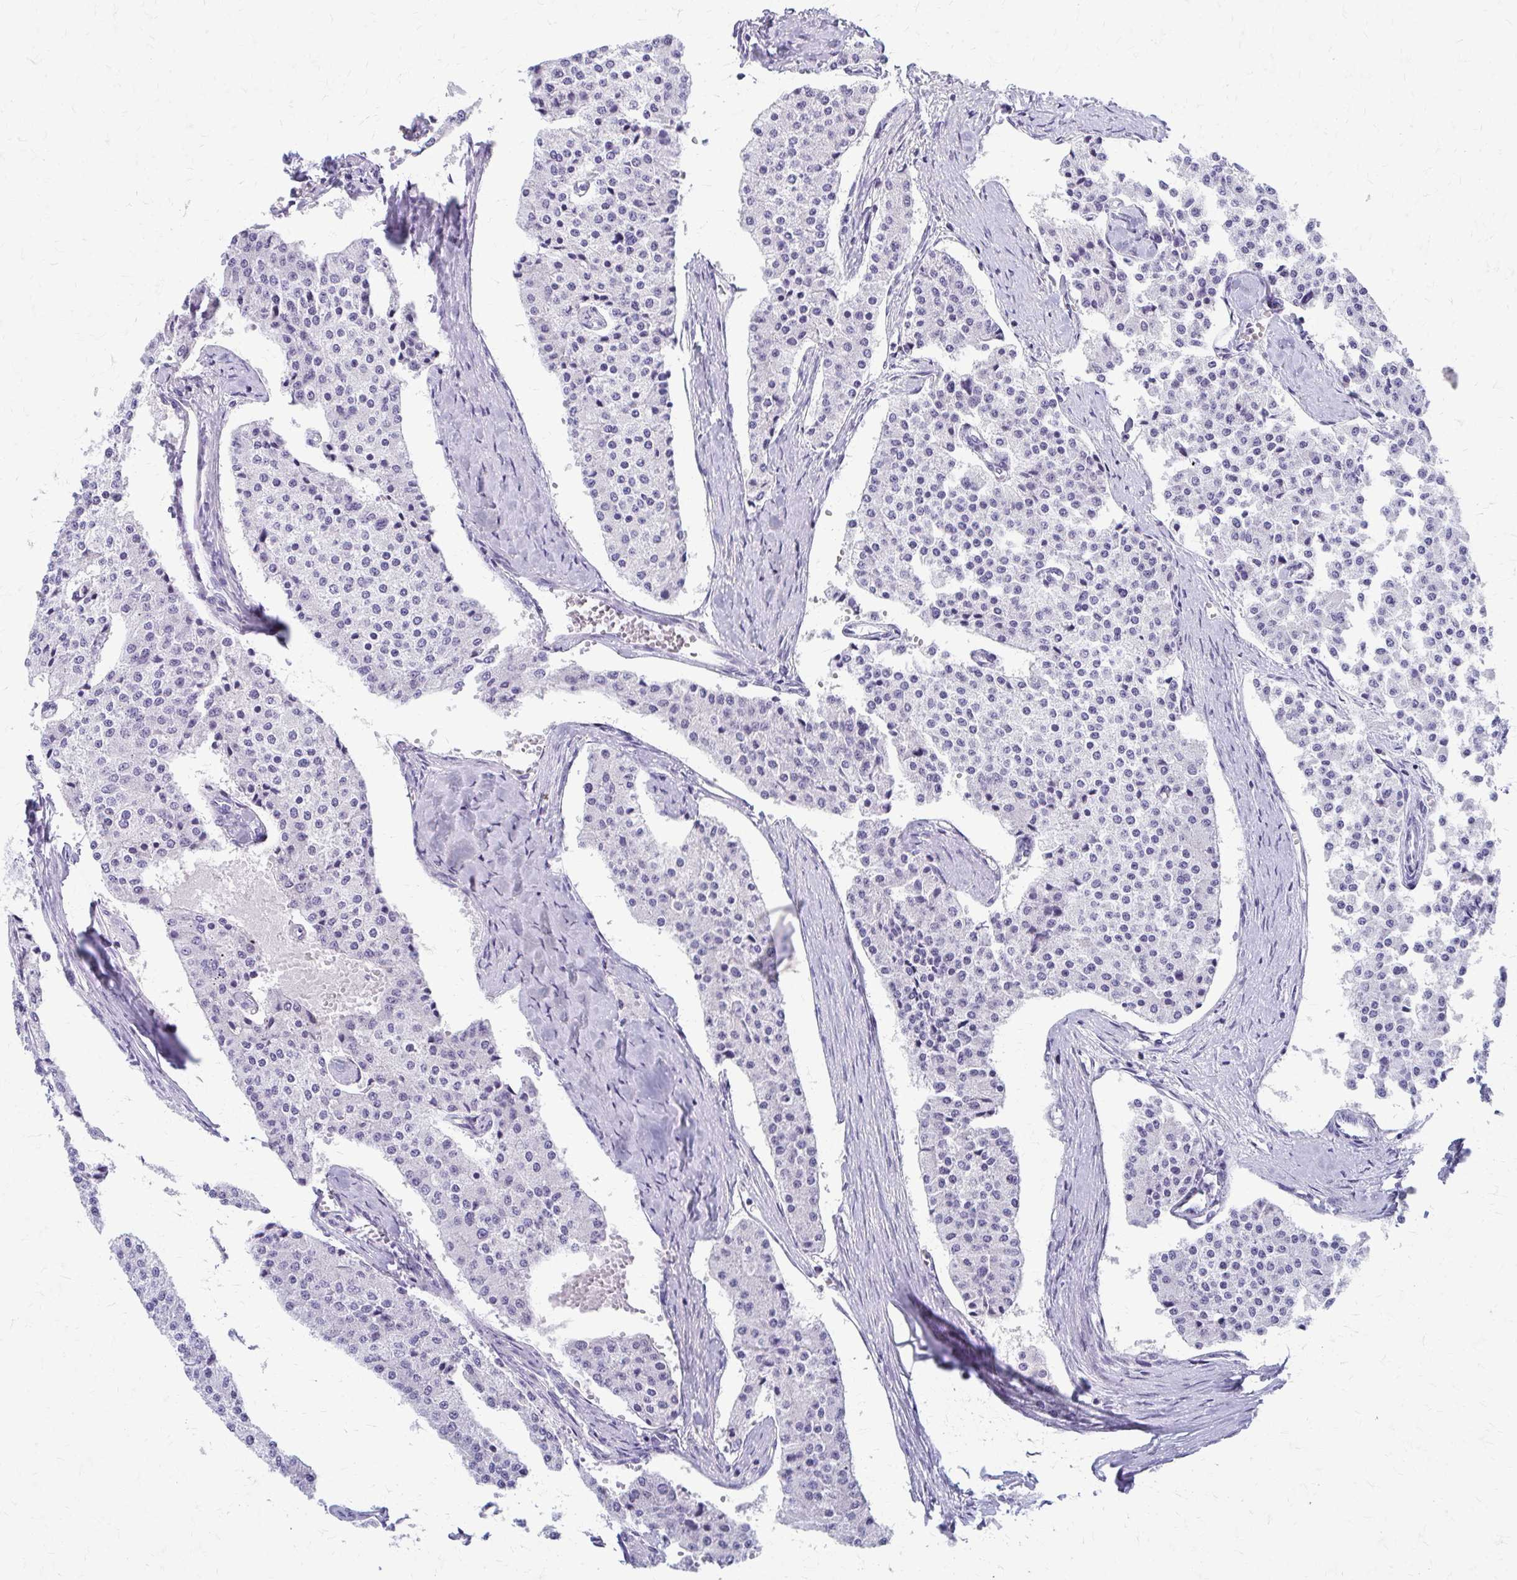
{"staining": {"intensity": "negative", "quantity": "none", "location": "none"}, "tissue": "carcinoid", "cell_type": "Tumor cells", "image_type": "cancer", "snomed": [{"axis": "morphology", "description": "Carcinoid, malignant, NOS"}, {"axis": "topography", "description": "Colon"}], "caption": "This image is of carcinoid (malignant) stained with IHC to label a protein in brown with the nuclei are counter-stained blue. There is no staining in tumor cells. (Stains: DAB immunohistochemistry with hematoxylin counter stain, Microscopy: brightfield microscopy at high magnification).", "gene": "CELF5", "patient": {"sex": "female", "age": 52}}